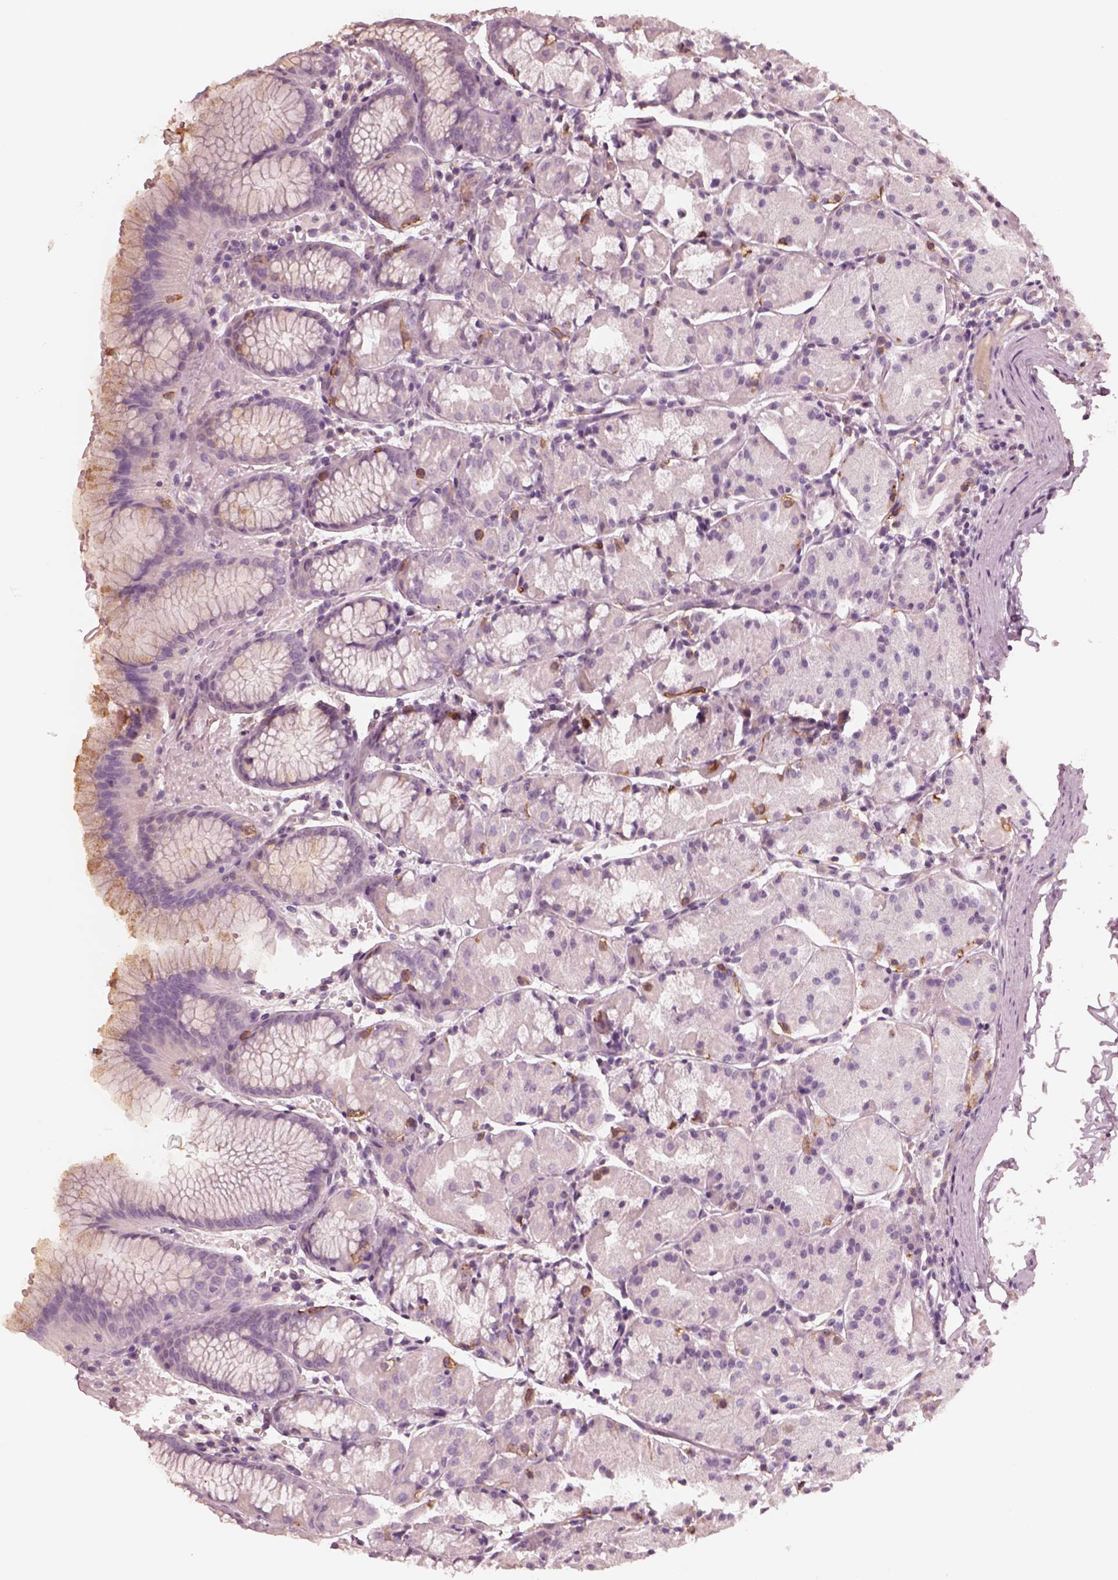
{"staining": {"intensity": "negative", "quantity": "none", "location": "none"}, "tissue": "stomach", "cell_type": "Glandular cells", "image_type": "normal", "snomed": [{"axis": "morphology", "description": "Normal tissue, NOS"}, {"axis": "topography", "description": "Stomach, upper"}], "caption": "Glandular cells are negative for protein expression in benign human stomach.", "gene": "GPRIN1", "patient": {"sex": "male", "age": 47}}